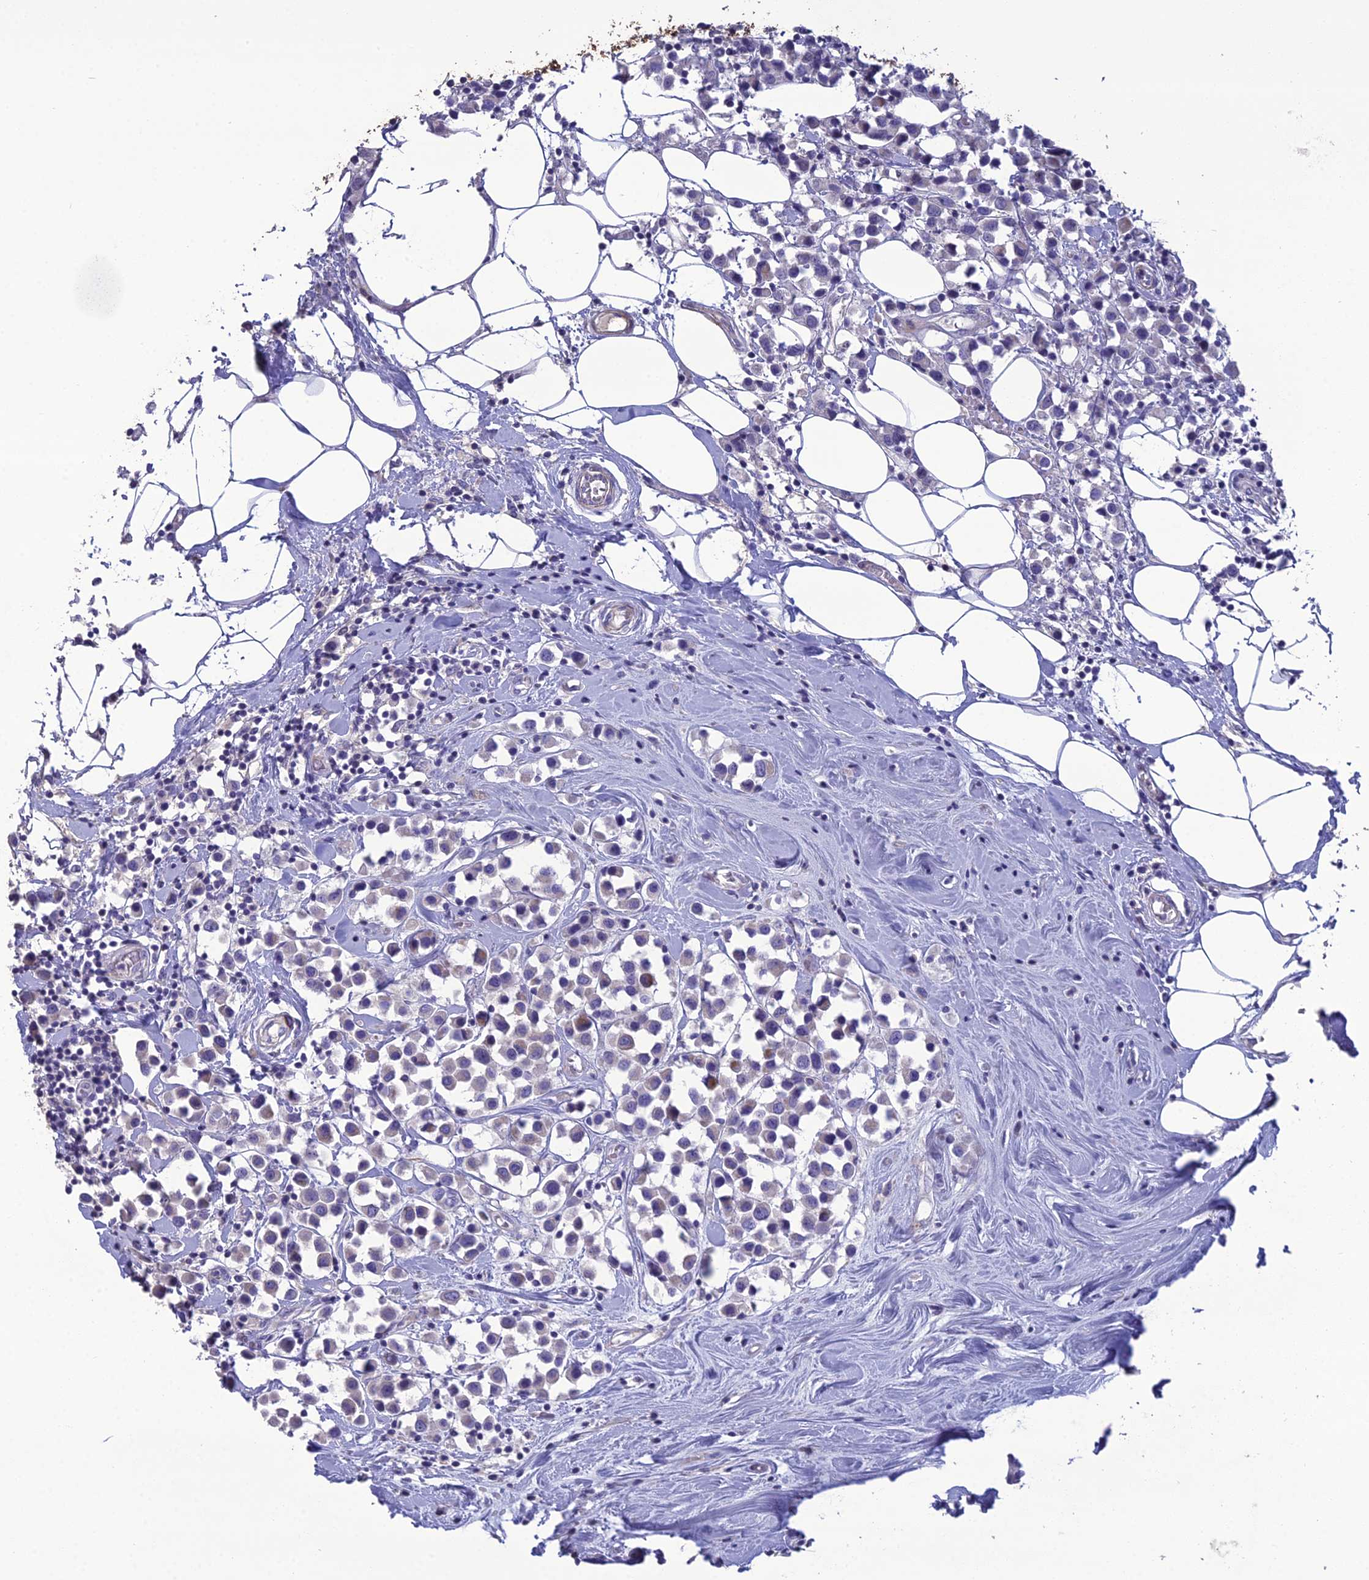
{"staining": {"intensity": "moderate", "quantity": "<25%", "location": "cytoplasmic/membranous"}, "tissue": "breast cancer", "cell_type": "Tumor cells", "image_type": "cancer", "snomed": [{"axis": "morphology", "description": "Duct carcinoma"}, {"axis": "topography", "description": "Breast"}], "caption": "Infiltrating ductal carcinoma (breast) stained for a protein (brown) exhibits moderate cytoplasmic/membranous positive positivity in about <25% of tumor cells.", "gene": "OR56B1", "patient": {"sex": "female", "age": 61}}